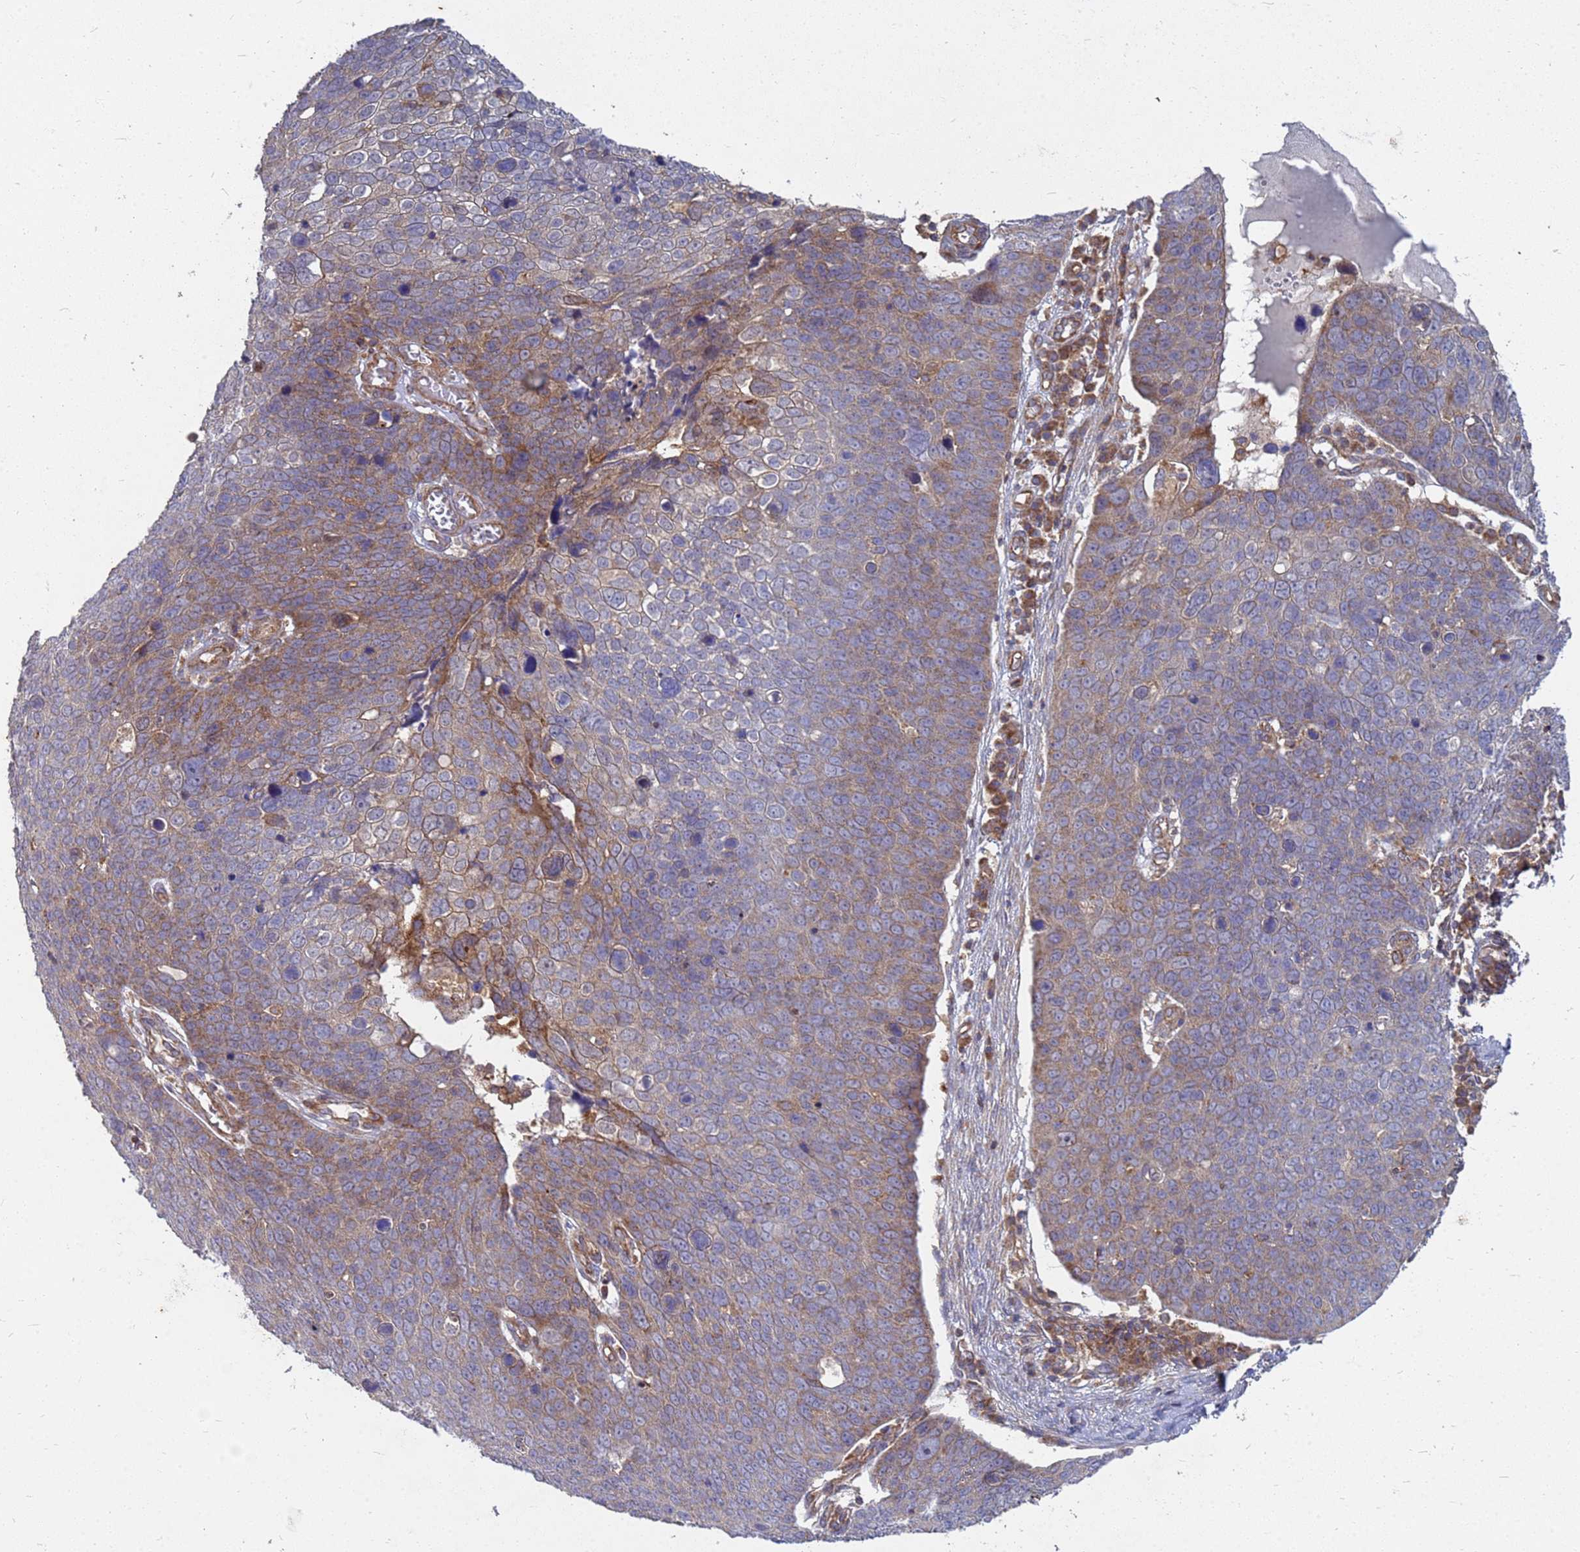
{"staining": {"intensity": "moderate", "quantity": "25%-75%", "location": "cytoplasmic/membranous"}, "tissue": "skin cancer", "cell_type": "Tumor cells", "image_type": "cancer", "snomed": [{"axis": "morphology", "description": "Squamous cell carcinoma, NOS"}, {"axis": "topography", "description": "Skin"}], "caption": "Skin squamous cell carcinoma stained for a protein (brown) shows moderate cytoplasmic/membranous positive positivity in about 25%-75% of tumor cells.", "gene": "CDC34", "patient": {"sex": "male", "age": 71}}